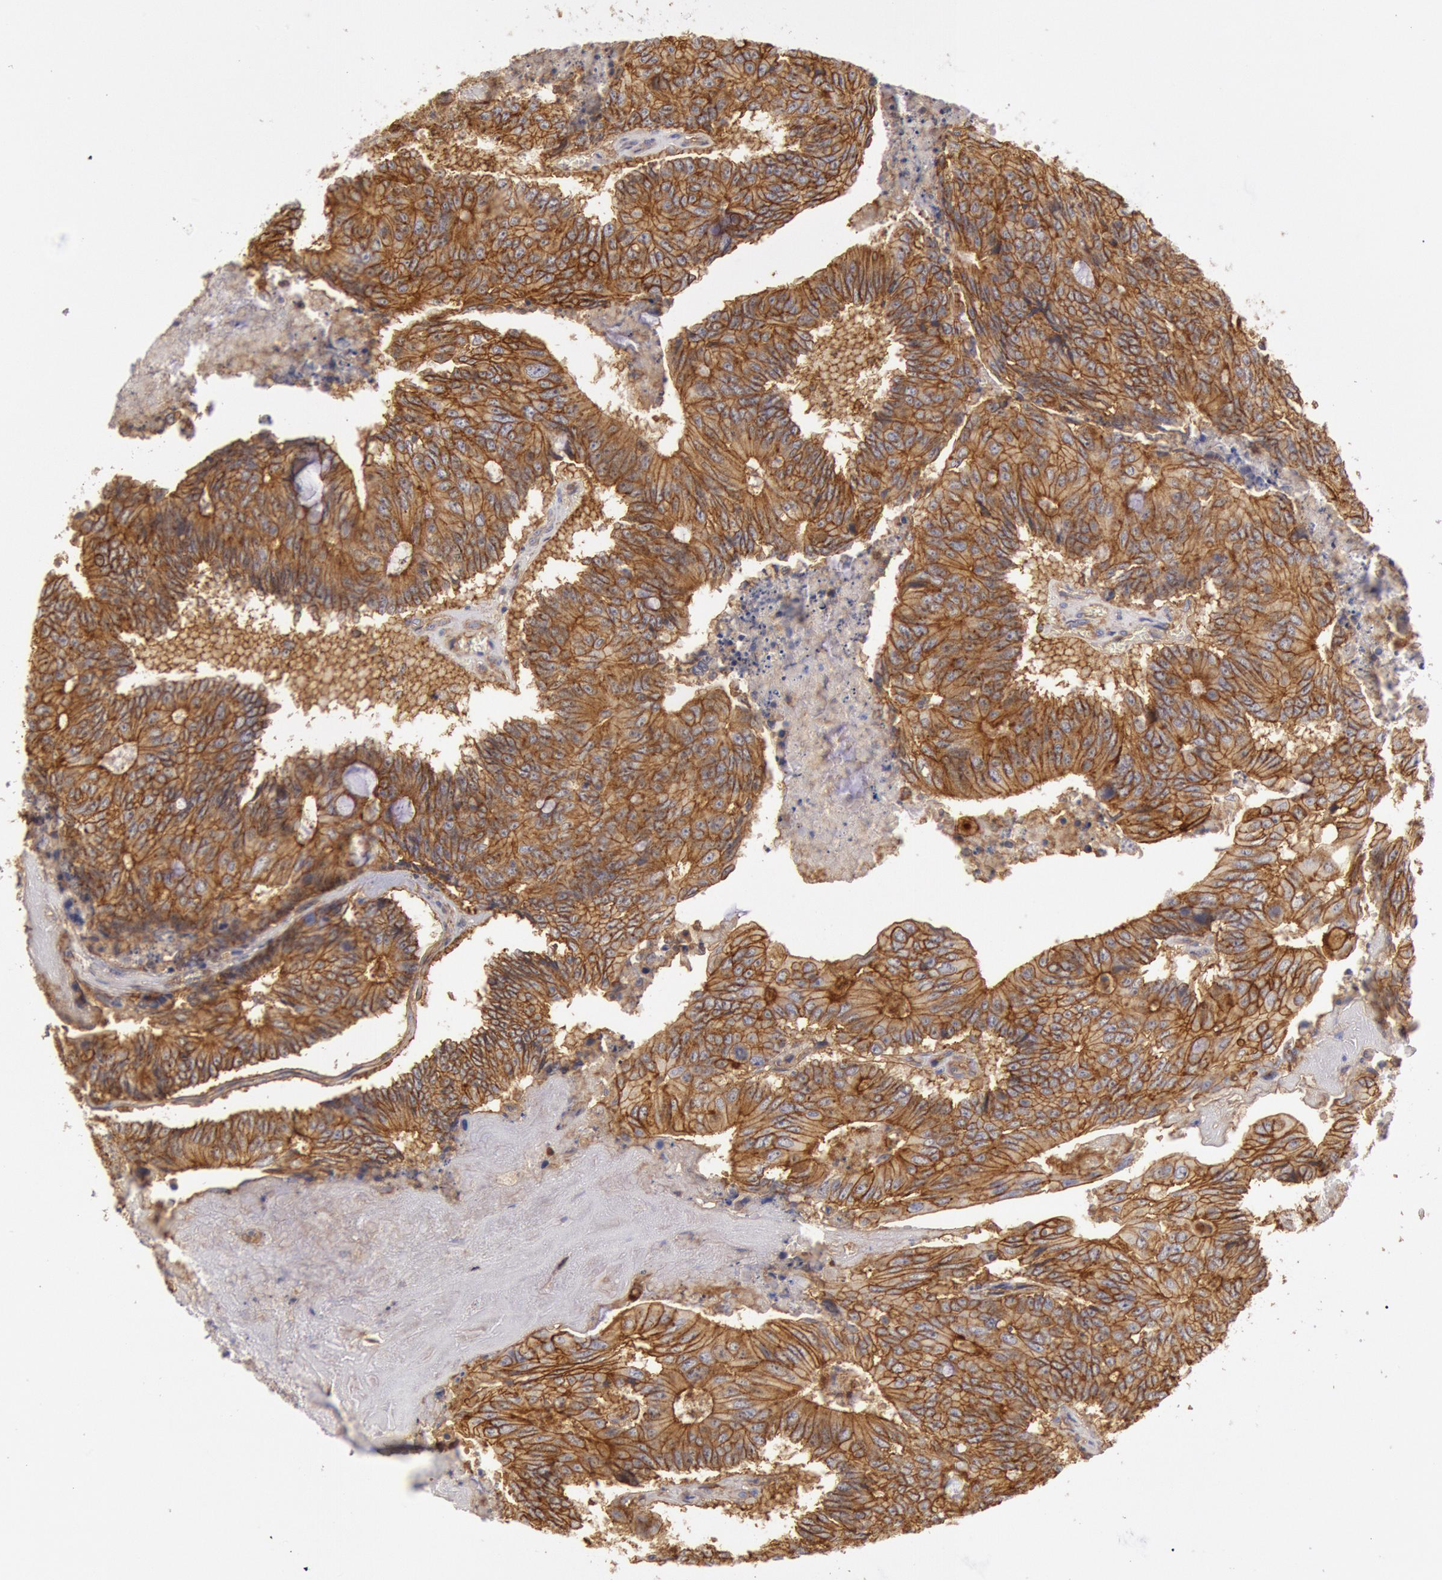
{"staining": {"intensity": "strong", "quantity": ">75%", "location": "cytoplasmic/membranous"}, "tissue": "colorectal cancer", "cell_type": "Tumor cells", "image_type": "cancer", "snomed": [{"axis": "morphology", "description": "Adenocarcinoma, NOS"}, {"axis": "topography", "description": "Colon"}], "caption": "An image of human colorectal cancer stained for a protein shows strong cytoplasmic/membranous brown staining in tumor cells. (Brightfield microscopy of DAB IHC at high magnification).", "gene": "SNAP23", "patient": {"sex": "male", "age": 65}}